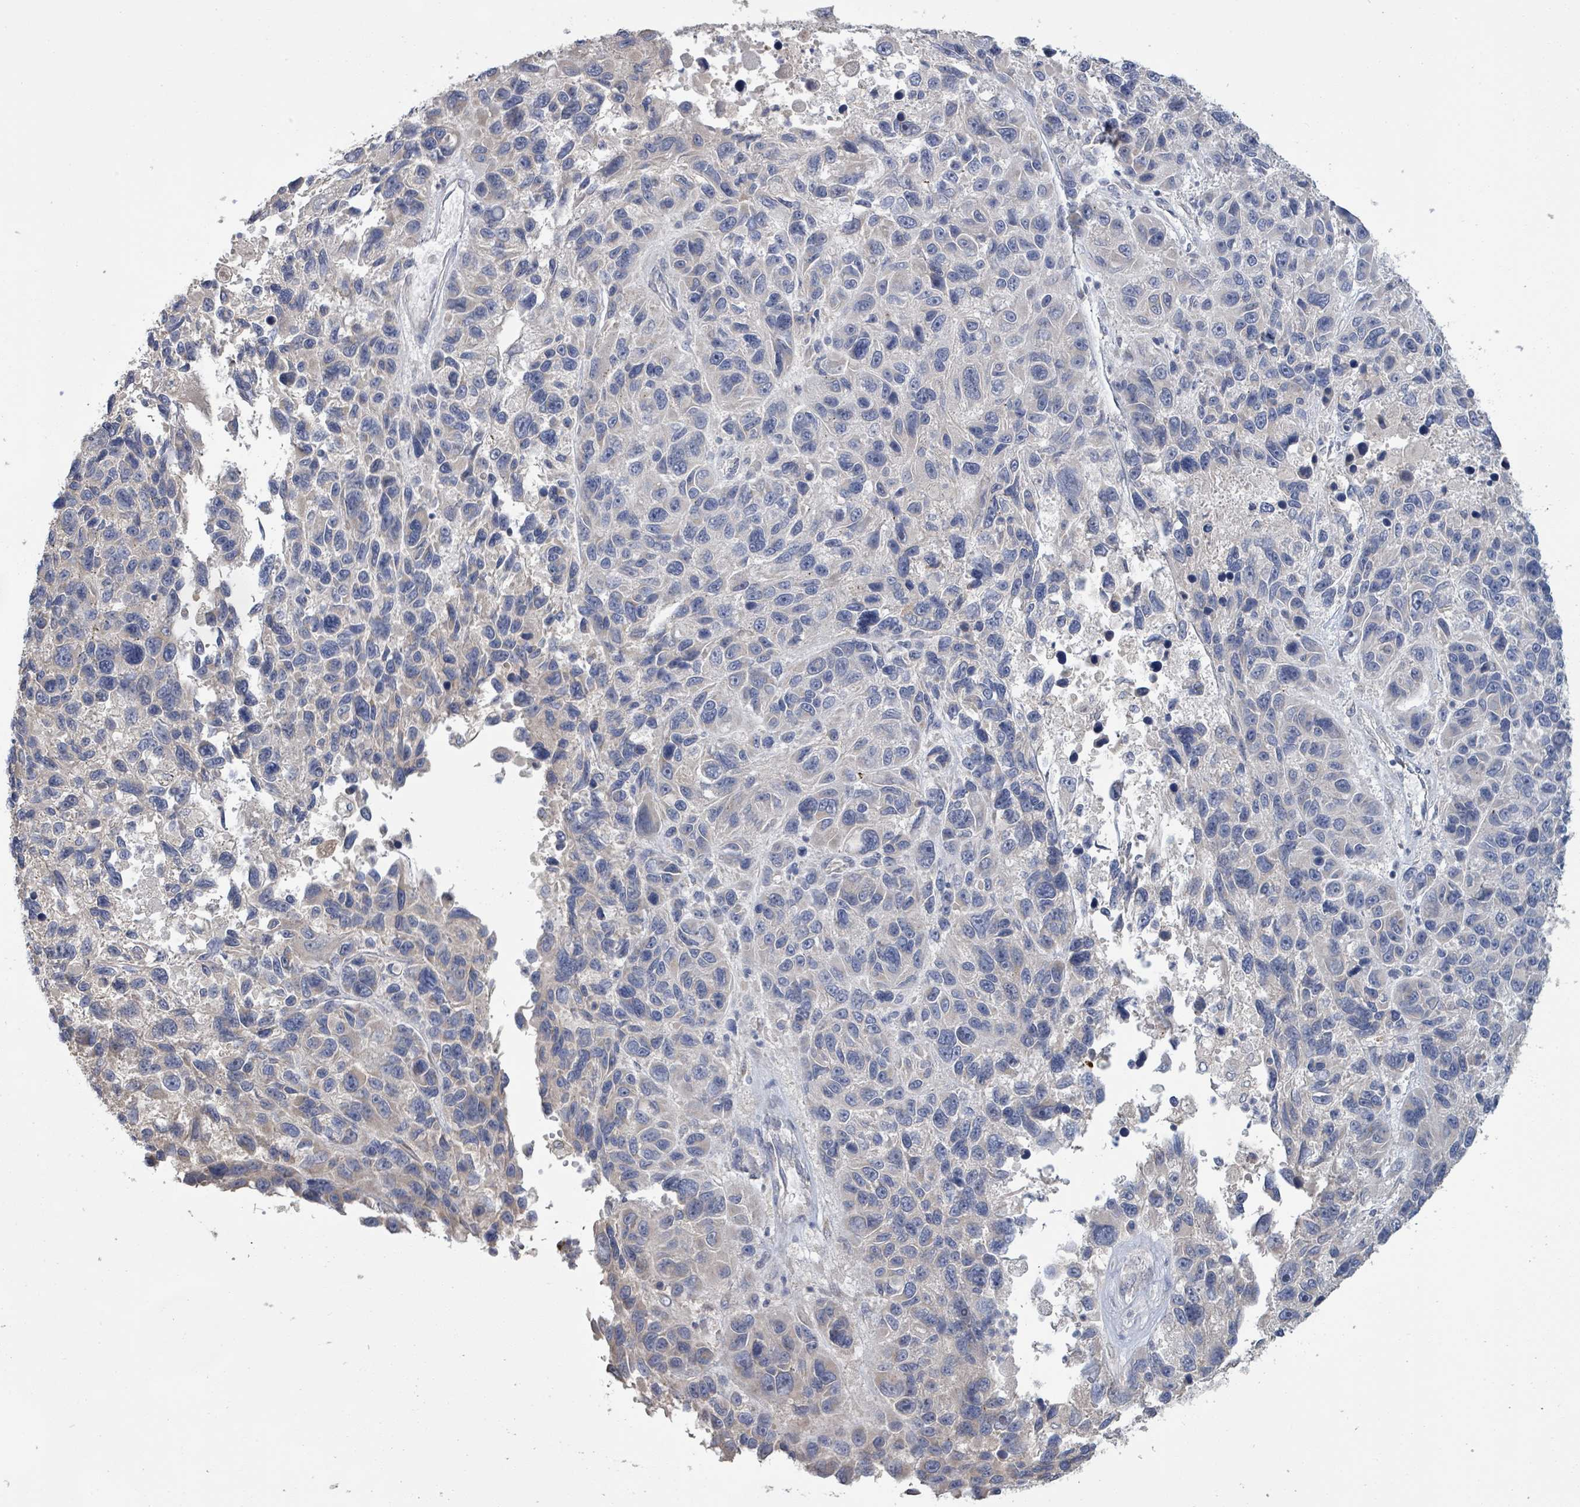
{"staining": {"intensity": "negative", "quantity": "none", "location": "none"}, "tissue": "melanoma", "cell_type": "Tumor cells", "image_type": "cancer", "snomed": [{"axis": "morphology", "description": "Malignant melanoma, NOS"}, {"axis": "topography", "description": "Skin"}], "caption": "A photomicrograph of malignant melanoma stained for a protein exhibits no brown staining in tumor cells.", "gene": "KCNS2", "patient": {"sex": "male", "age": 53}}